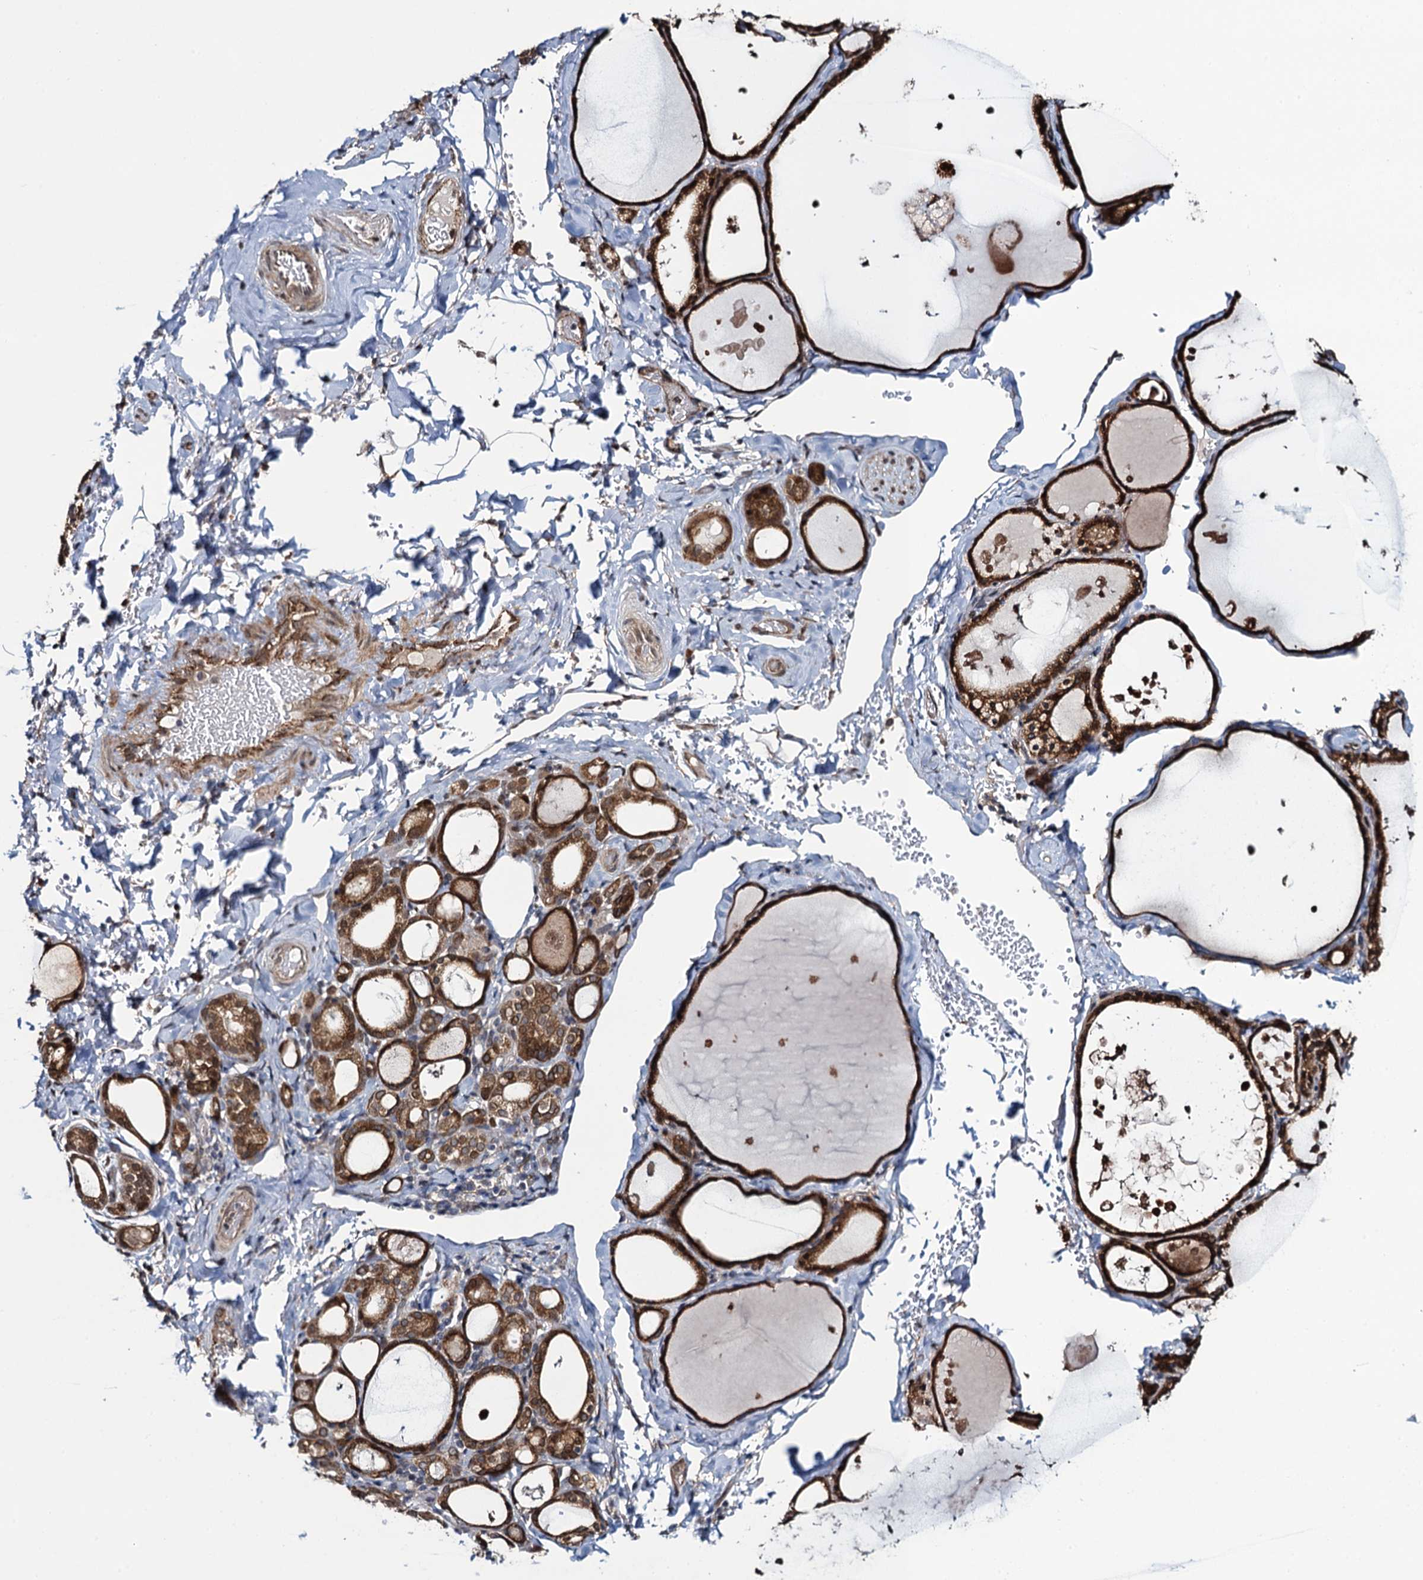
{"staining": {"intensity": "strong", "quantity": ">75%", "location": "cytoplasmic/membranous"}, "tissue": "thyroid gland", "cell_type": "Glandular cells", "image_type": "normal", "snomed": [{"axis": "morphology", "description": "Normal tissue, NOS"}, {"axis": "topography", "description": "Thyroid gland"}], "caption": "Protein staining displays strong cytoplasmic/membranous expression in approximately >75% of glandular cells in benign thyroid gland.", "gene": "EVX2", "patient": {"sex": "male", "age": 56}}